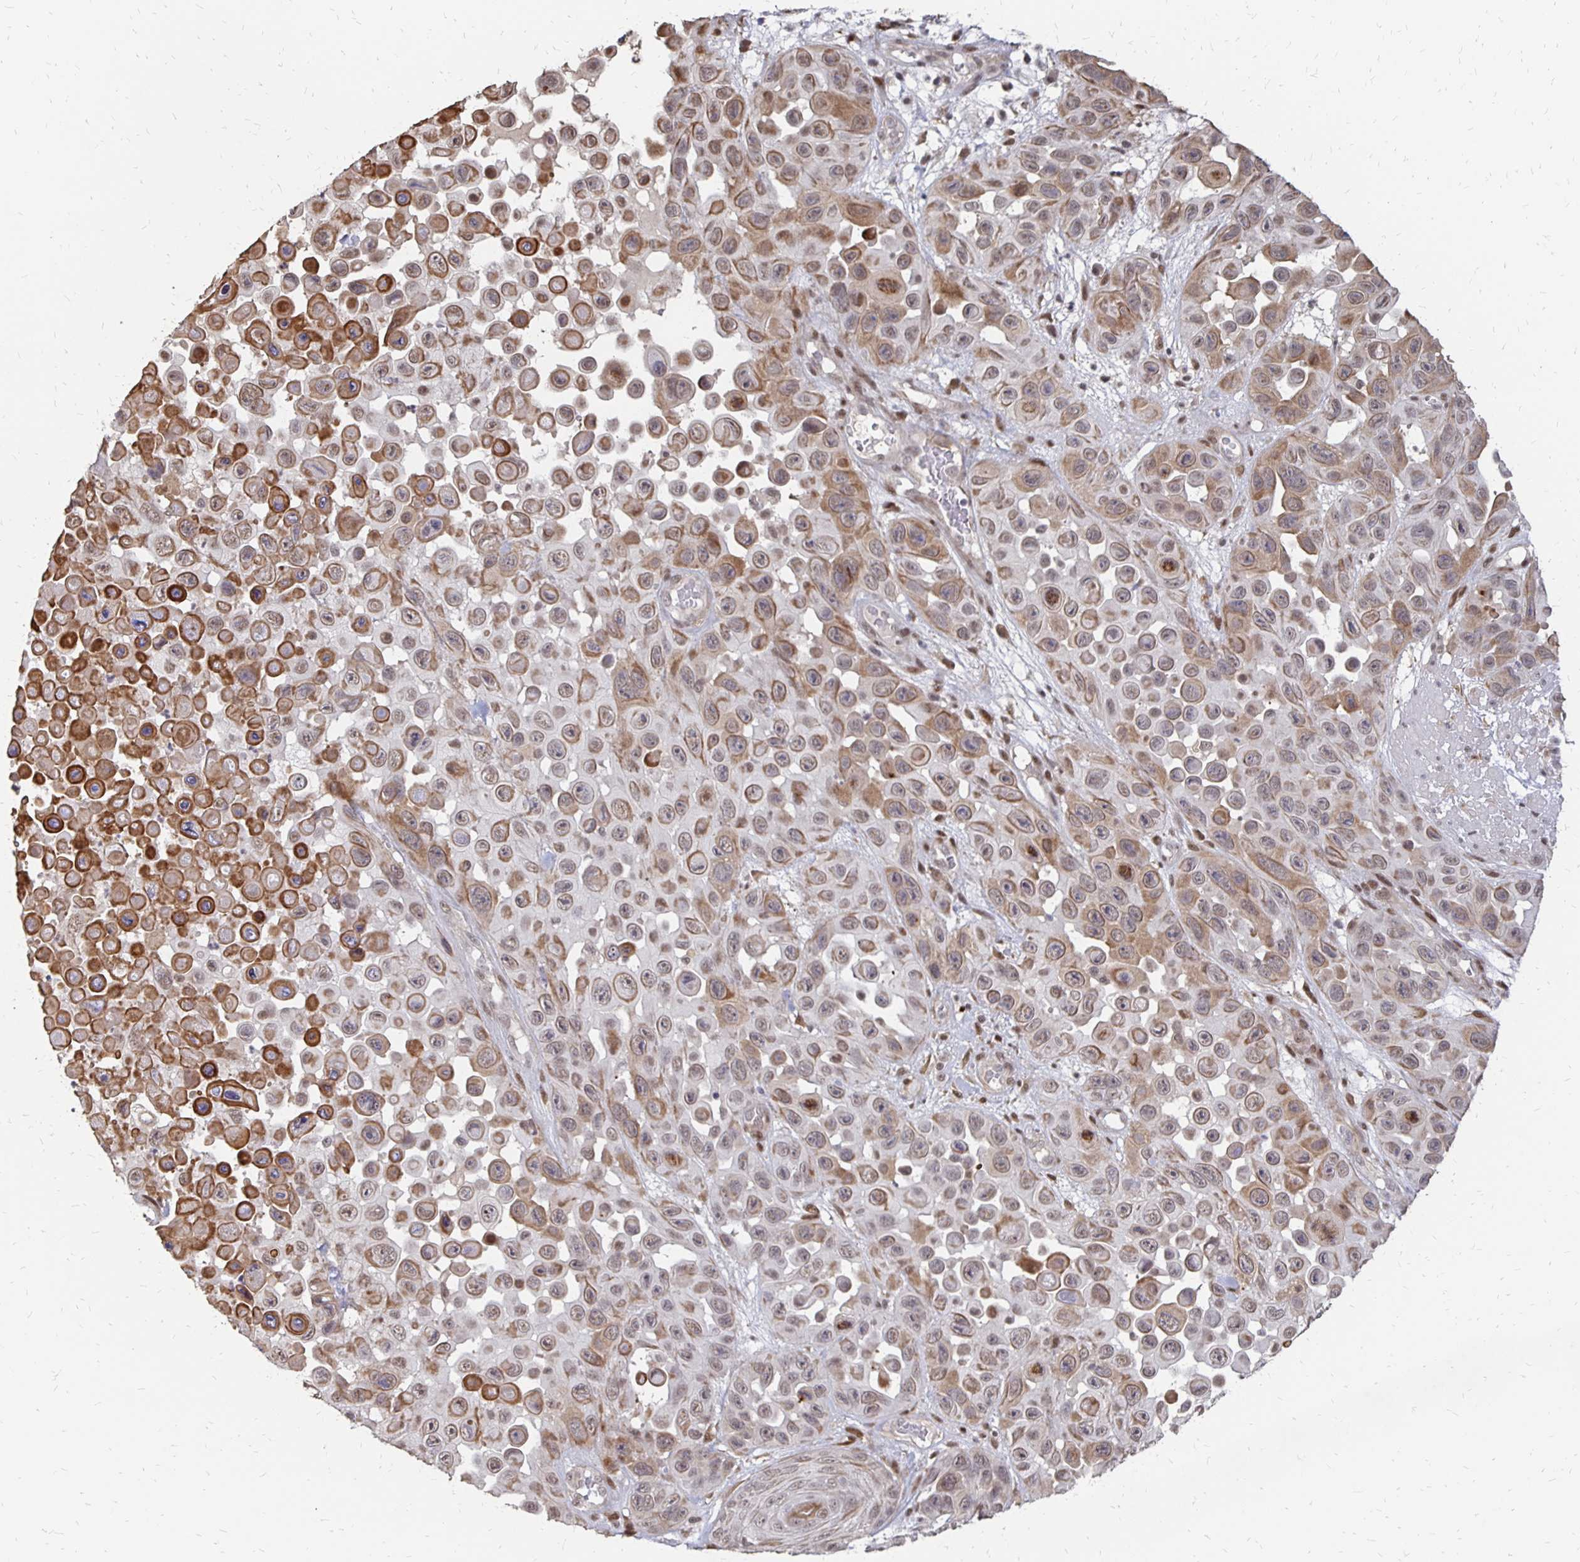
{"staining": {"intensity": "moderate", "quantity": ">75%", "location": "nuclear"}, "tissue": "skin cancer", "cell_type": "Tumor cells", "image_type": "cancer", "snomed": [{"axis": "morphology", "description": "Squamous cell carcinoma, NOS"}, {"axis": "topography", "description": "Skin"}], "caption": "Squamous cell carcinoma (skin) was stained to show a protein in brown. There is medium levels of moderate nuclear positivity in about >75% of tumor cells.", "gene": "CLASRP", "patient": {"sex": "male", "age": 81}}